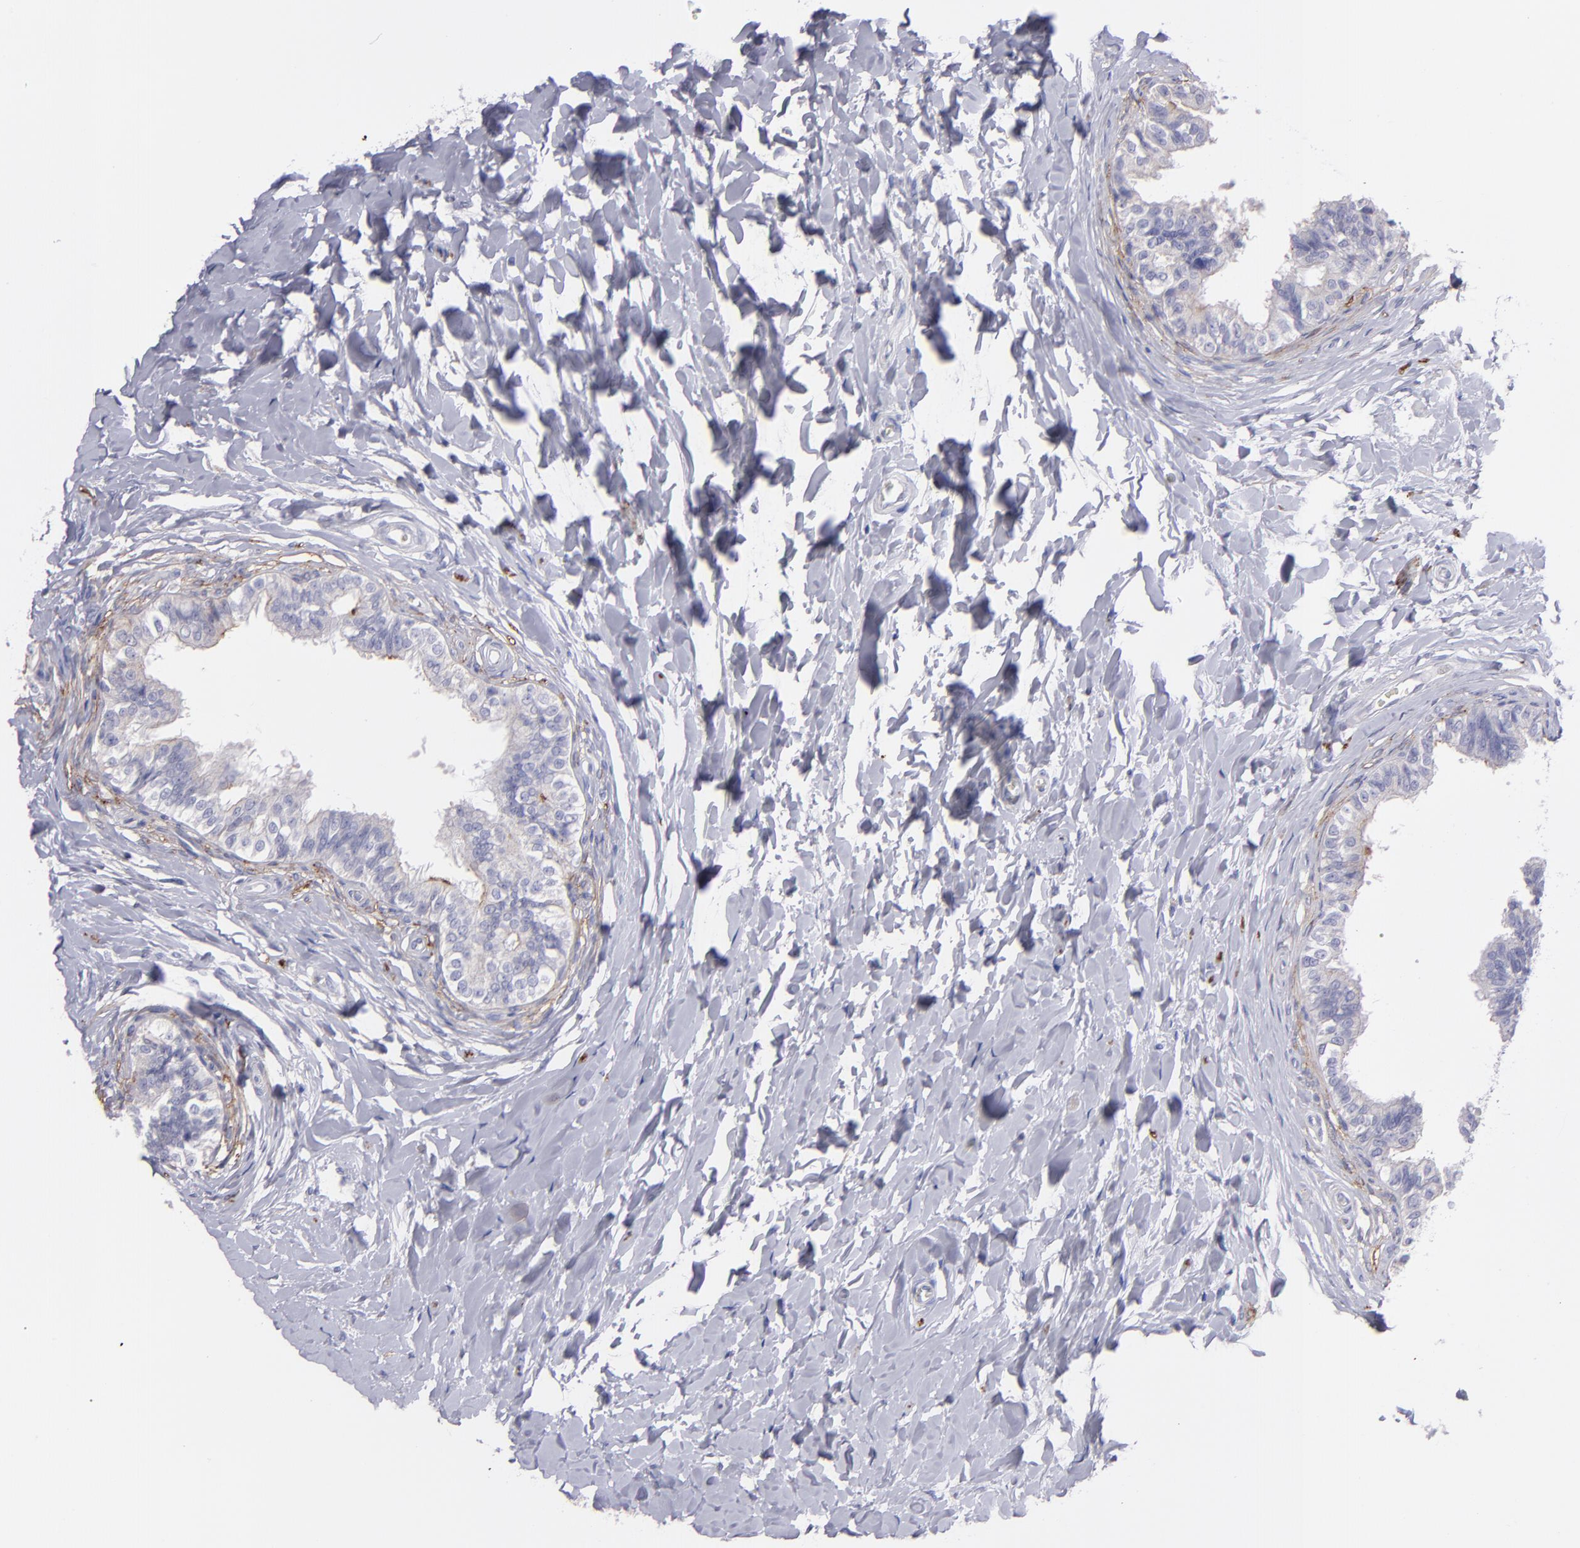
{"staining": {"intensity": "negative", "quantity": "none", "location": "none"}, "tissue": "epididymis", "cell_type": "Glandular cells", "image_type": "normal", "snomed": [{"axis": "morphology", "description": "Normal tissue, NOS"}, {"axis": "topography", "description": "Soft tissue"}, {"axis": "topography", "description": "Epididymis"}], "caption": "A high-resolution micrograph shows IHC staining of normal epididymis, which reveals no significant expression in glandular cells.", "gene": "SNAP25", "patient": {"sex": "male", "age": 26}}